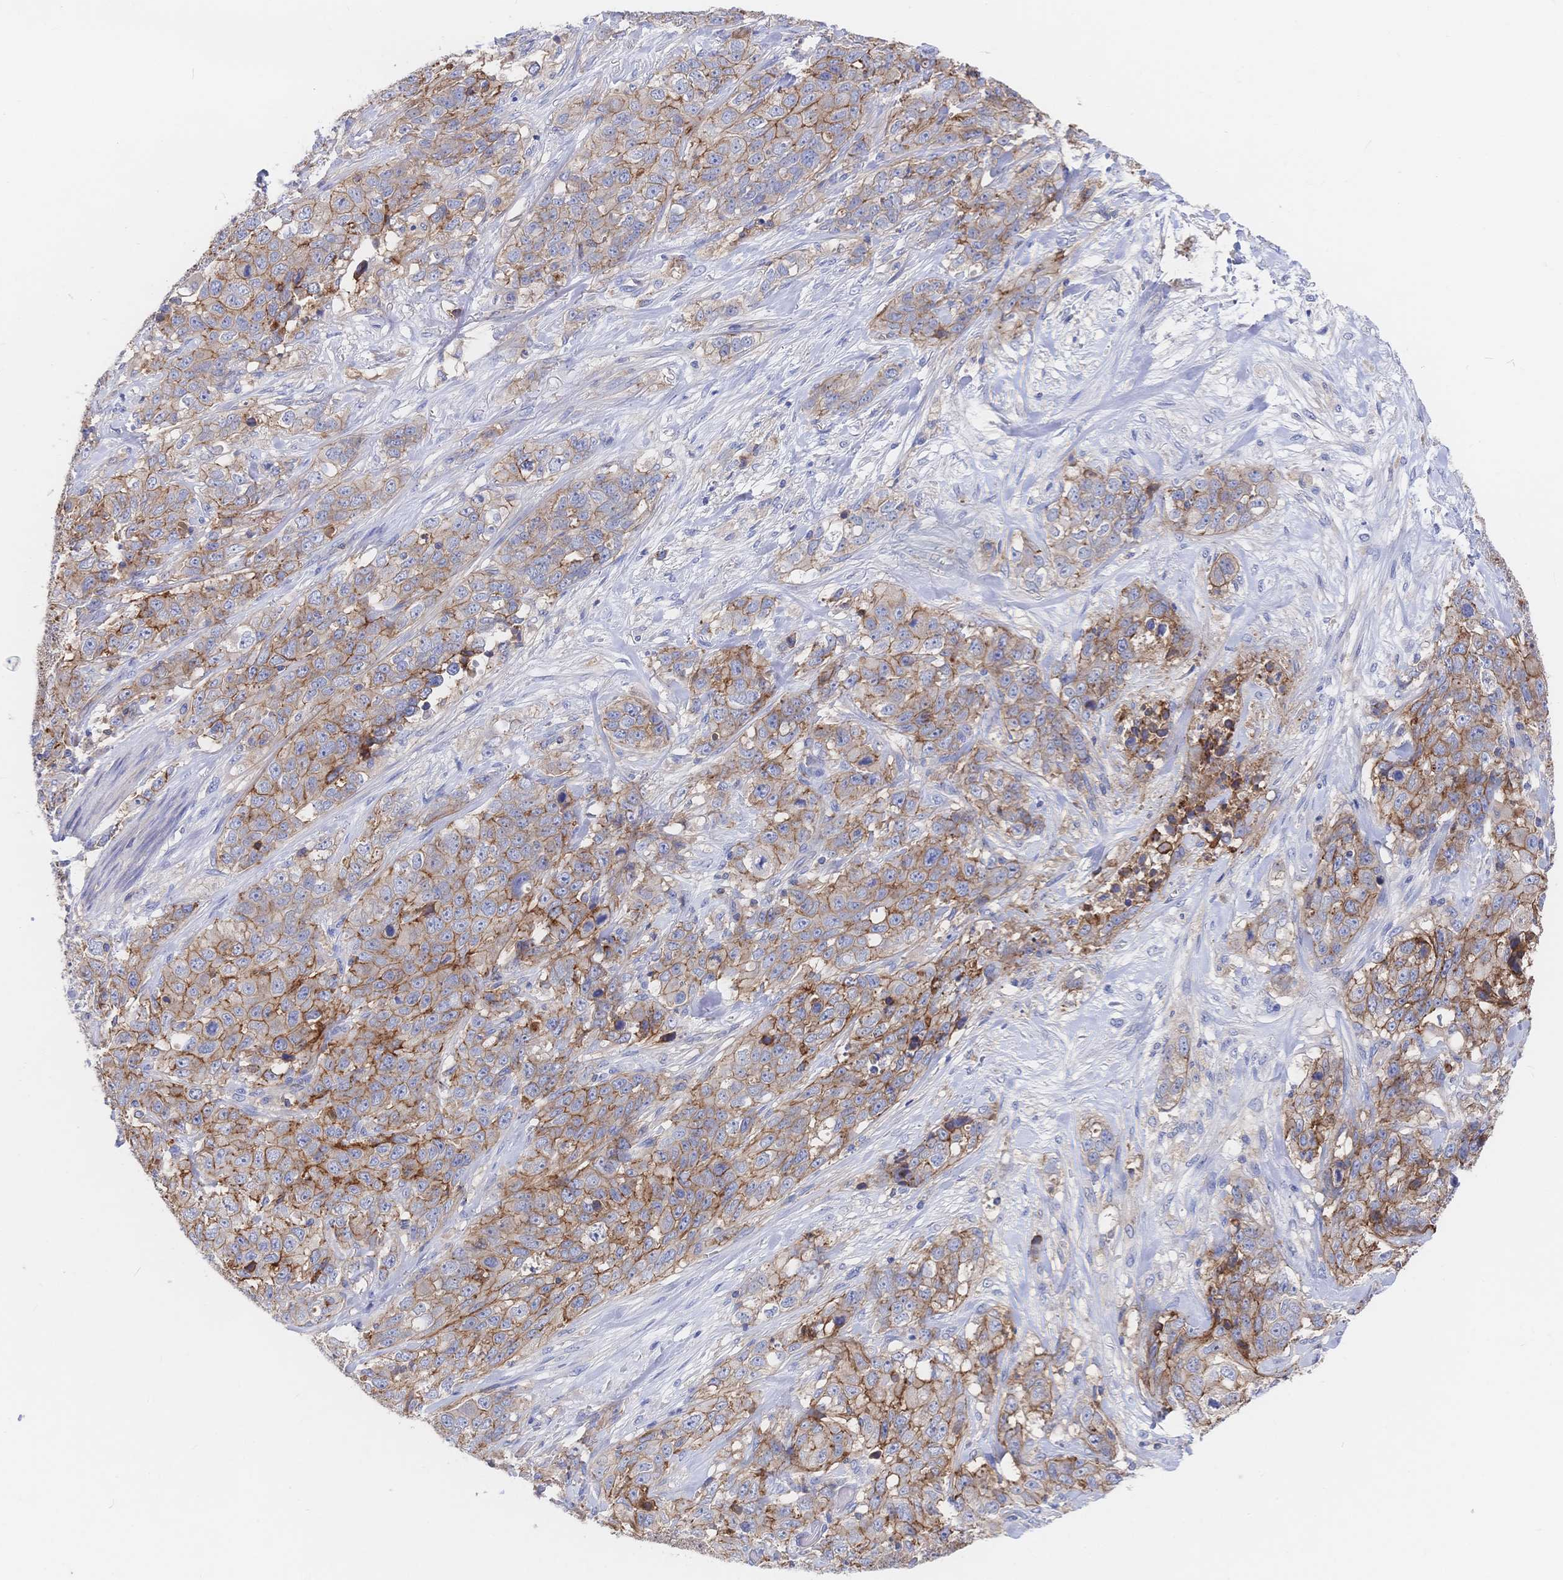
{"staining": {"intensity": "moderate", "quantity": ">75%", "location": "cytoplasmic/membranous"}, "tissue": "stomach cancer", "cell_type": "Tumor cells", "image_type": "cancer", "snomed": [{"axis": "morphology", "description": "Adenocarcinoma, NOS"}, {"axis": "topography", "description": "Stomach"}], "caption": "Brown immunohistochemical staining in stomach cancer (adenocarcinoma) shows moderate cytoplasmic/membranous staining in approximately >75% of tumor cells. The staining was performed using DAB (3,3'-diaminobenzidine) to visualize the protein expression in brown, while the nuclei were stained in blue with hematoxylin (Magnification: 20x).", "gene": "F11R", "patient": {"sex": "male", "age": 48}}